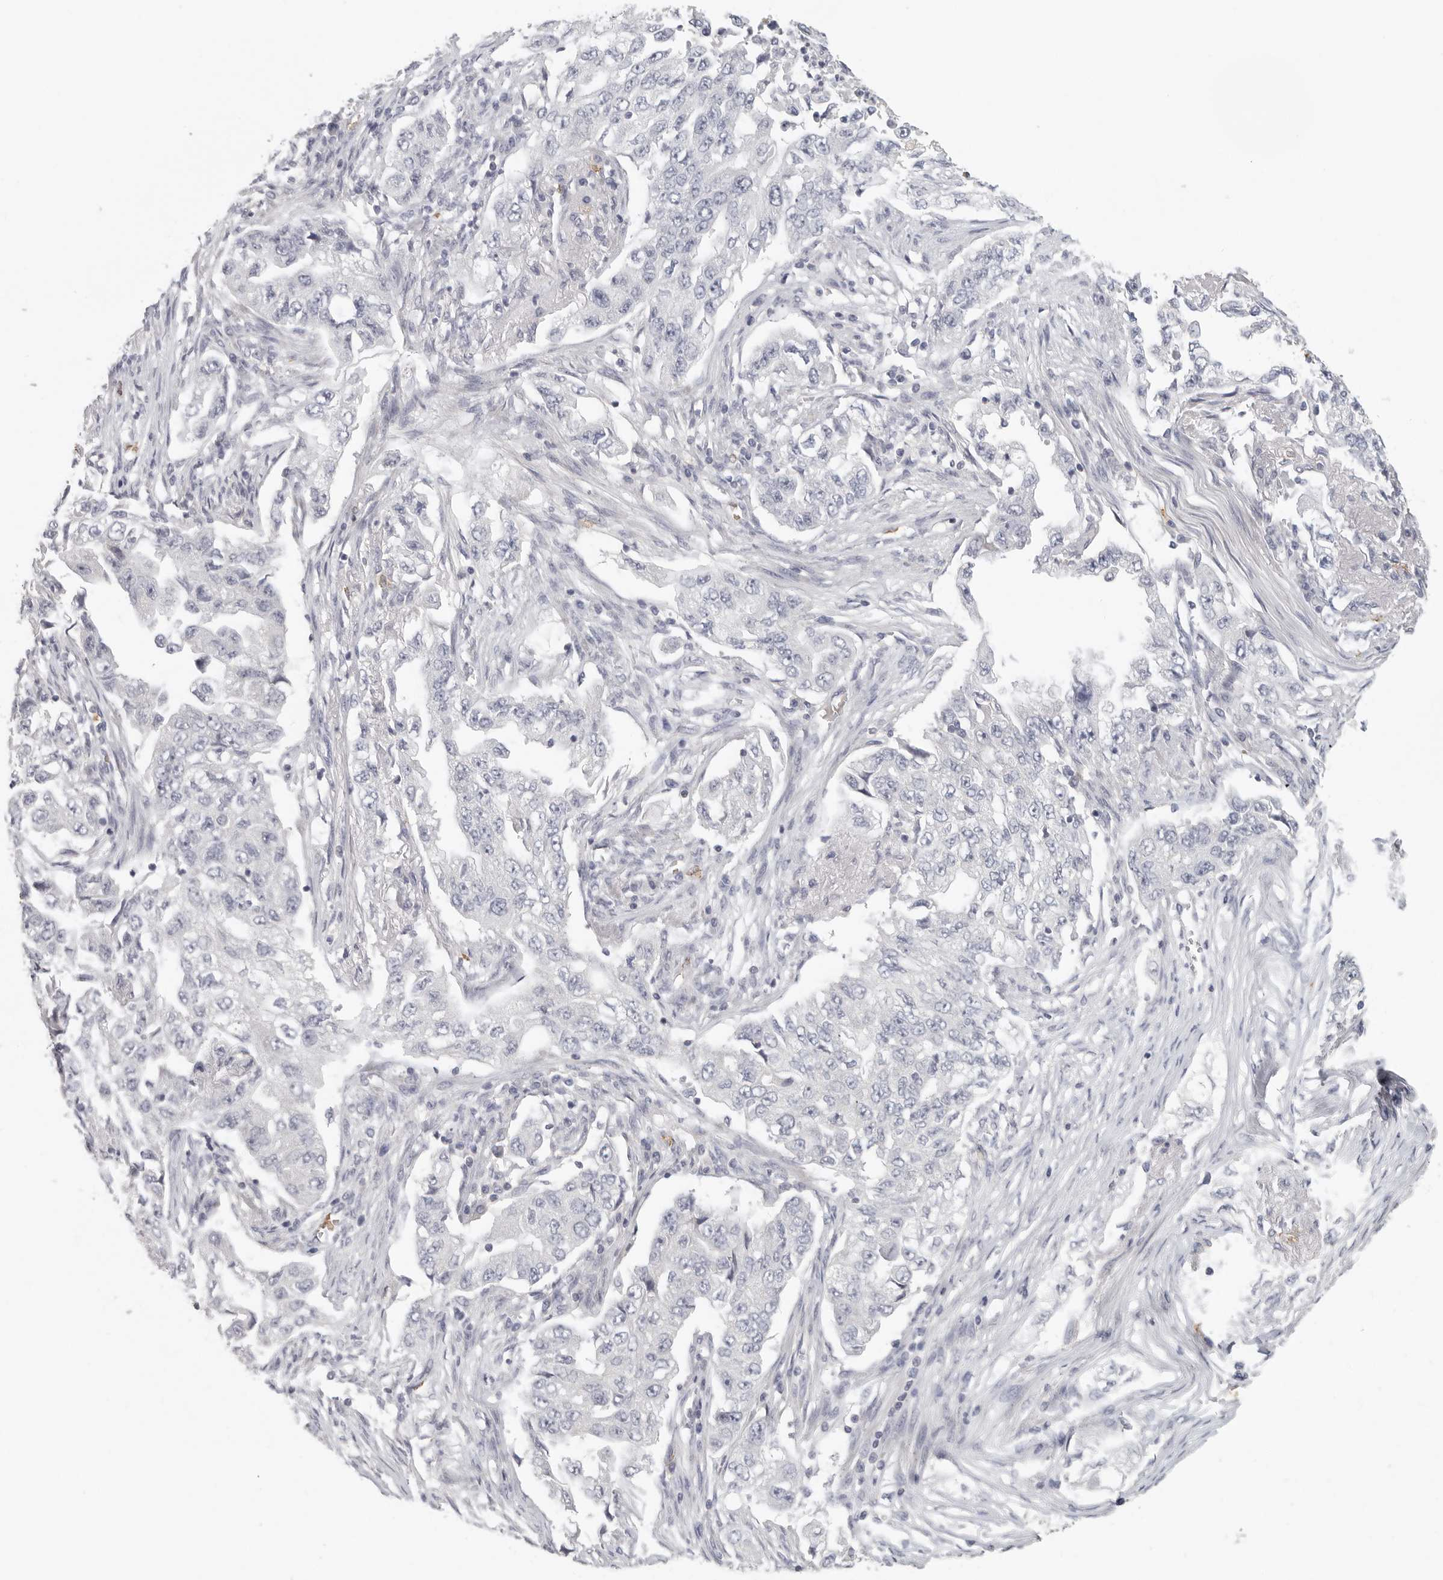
{"staining": {"intensity": "negative", "quantity": "none", "location": "none"}, "tissue": "lung cancer", "cell_type": "Tumor cells", "image_type": "cancer", "snomed": [{"axis": "morphology", "description": "Adenocarcinoma, NOS"}, {"axis": "topography", "description": "Lung"}], "caption": "Lung cancer (adenocarcinoma) was stained to show a protein in brown. There is no significant expression in tumor cells.", "gene": "DNAJC11", "patient": {"sex": "female", "age": 51}}